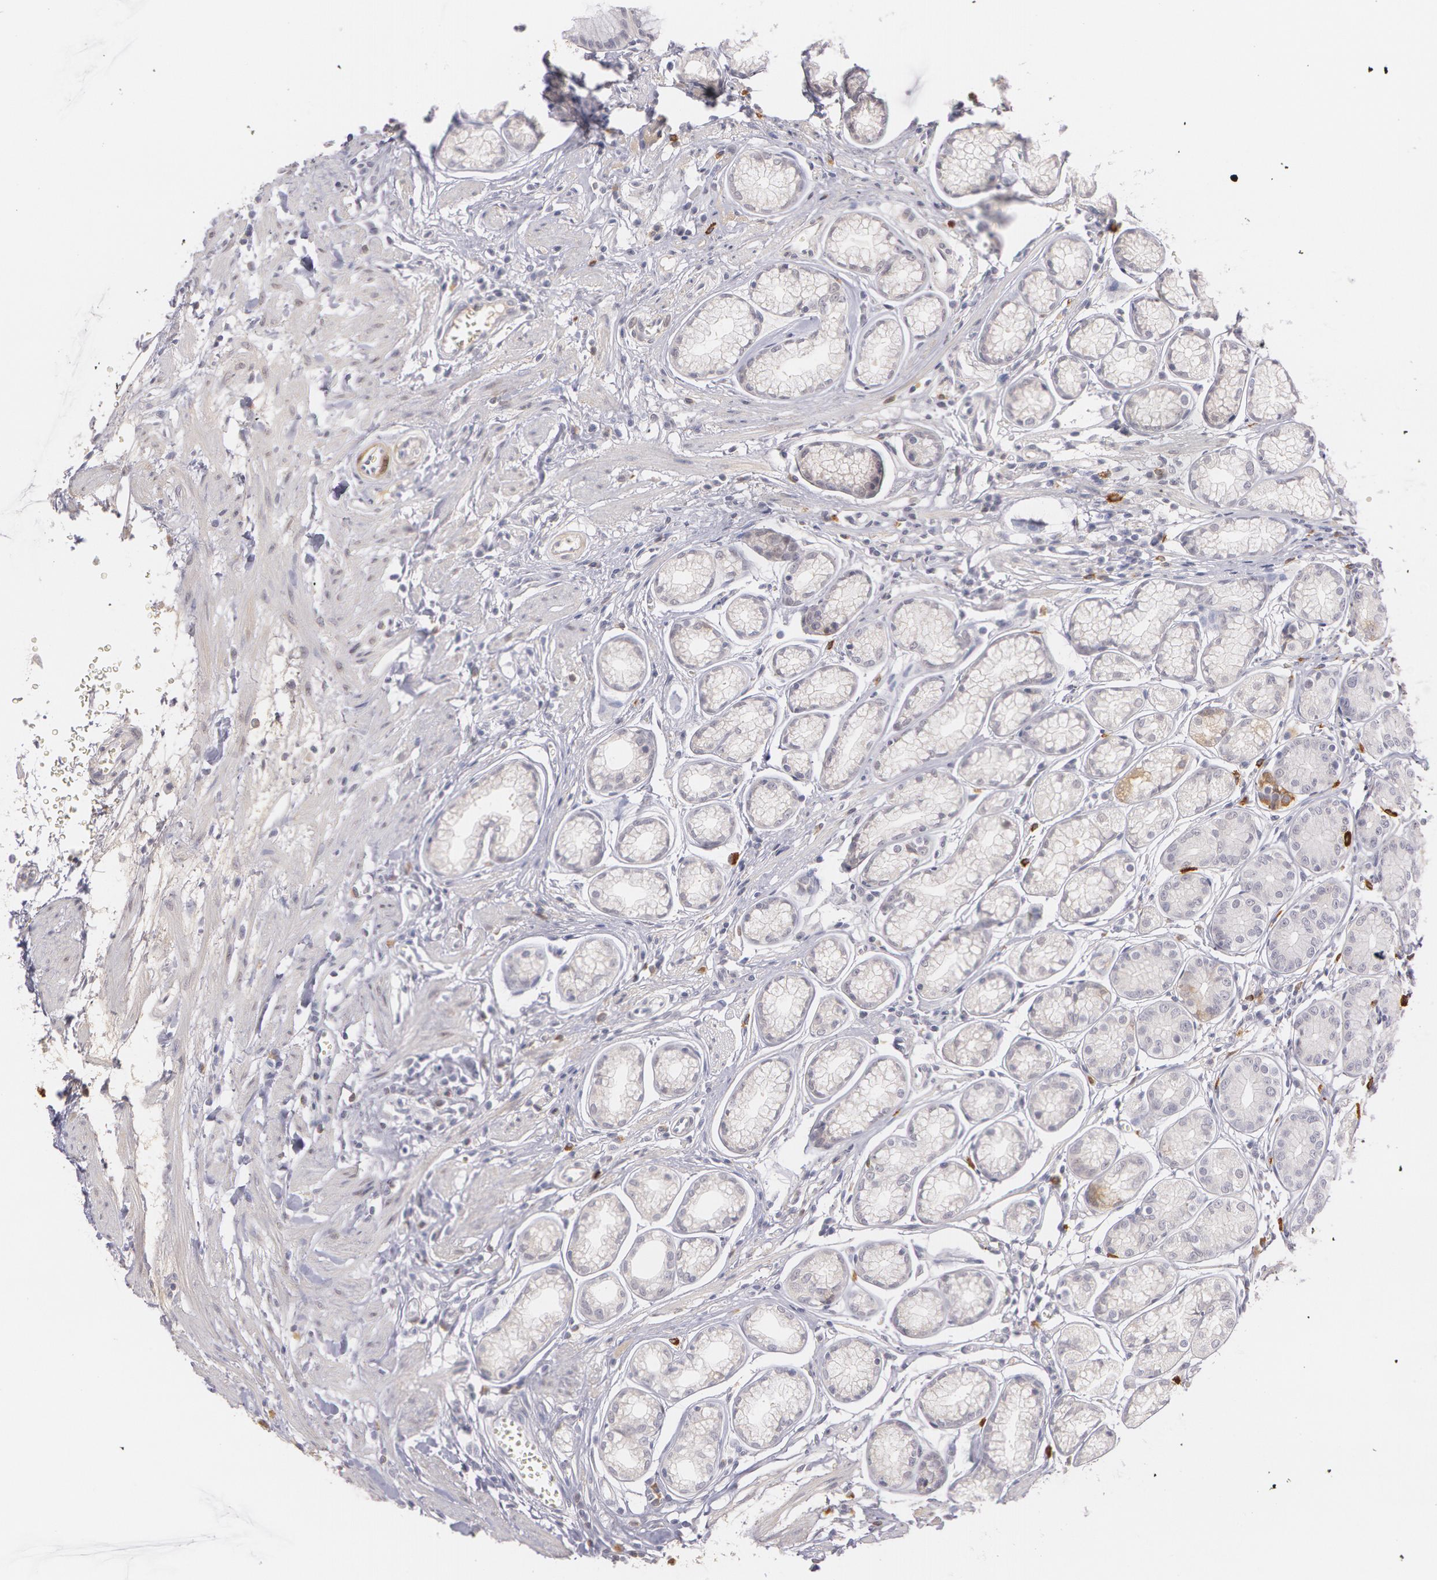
{"staining": {"intensity": "weak", "quantity": "25%-75%", "location": "cytoplasmic/membranous"}, "tissue": "stomach", "cell_type": "Glandular cells", "image_type": "normal", "snomed": [{"axis": "morphology", "description": "Normal tissue, NOS"}, {"axis": "topography", "description": "Stomach"}], "caption": "The photomicrograph reveals staining of benign stomach, revealing weak cytoplasmic/membranous protein expression (brown color) within glandular cells. The protein of interest is stained brown, and the nuclei are stained in blue (DAB (3,3'-diaminobenzidine) IHC with brightfield microscopy, high magnification).", "gene": "LBP", "patient": {"sex": "male", "age": 42}}